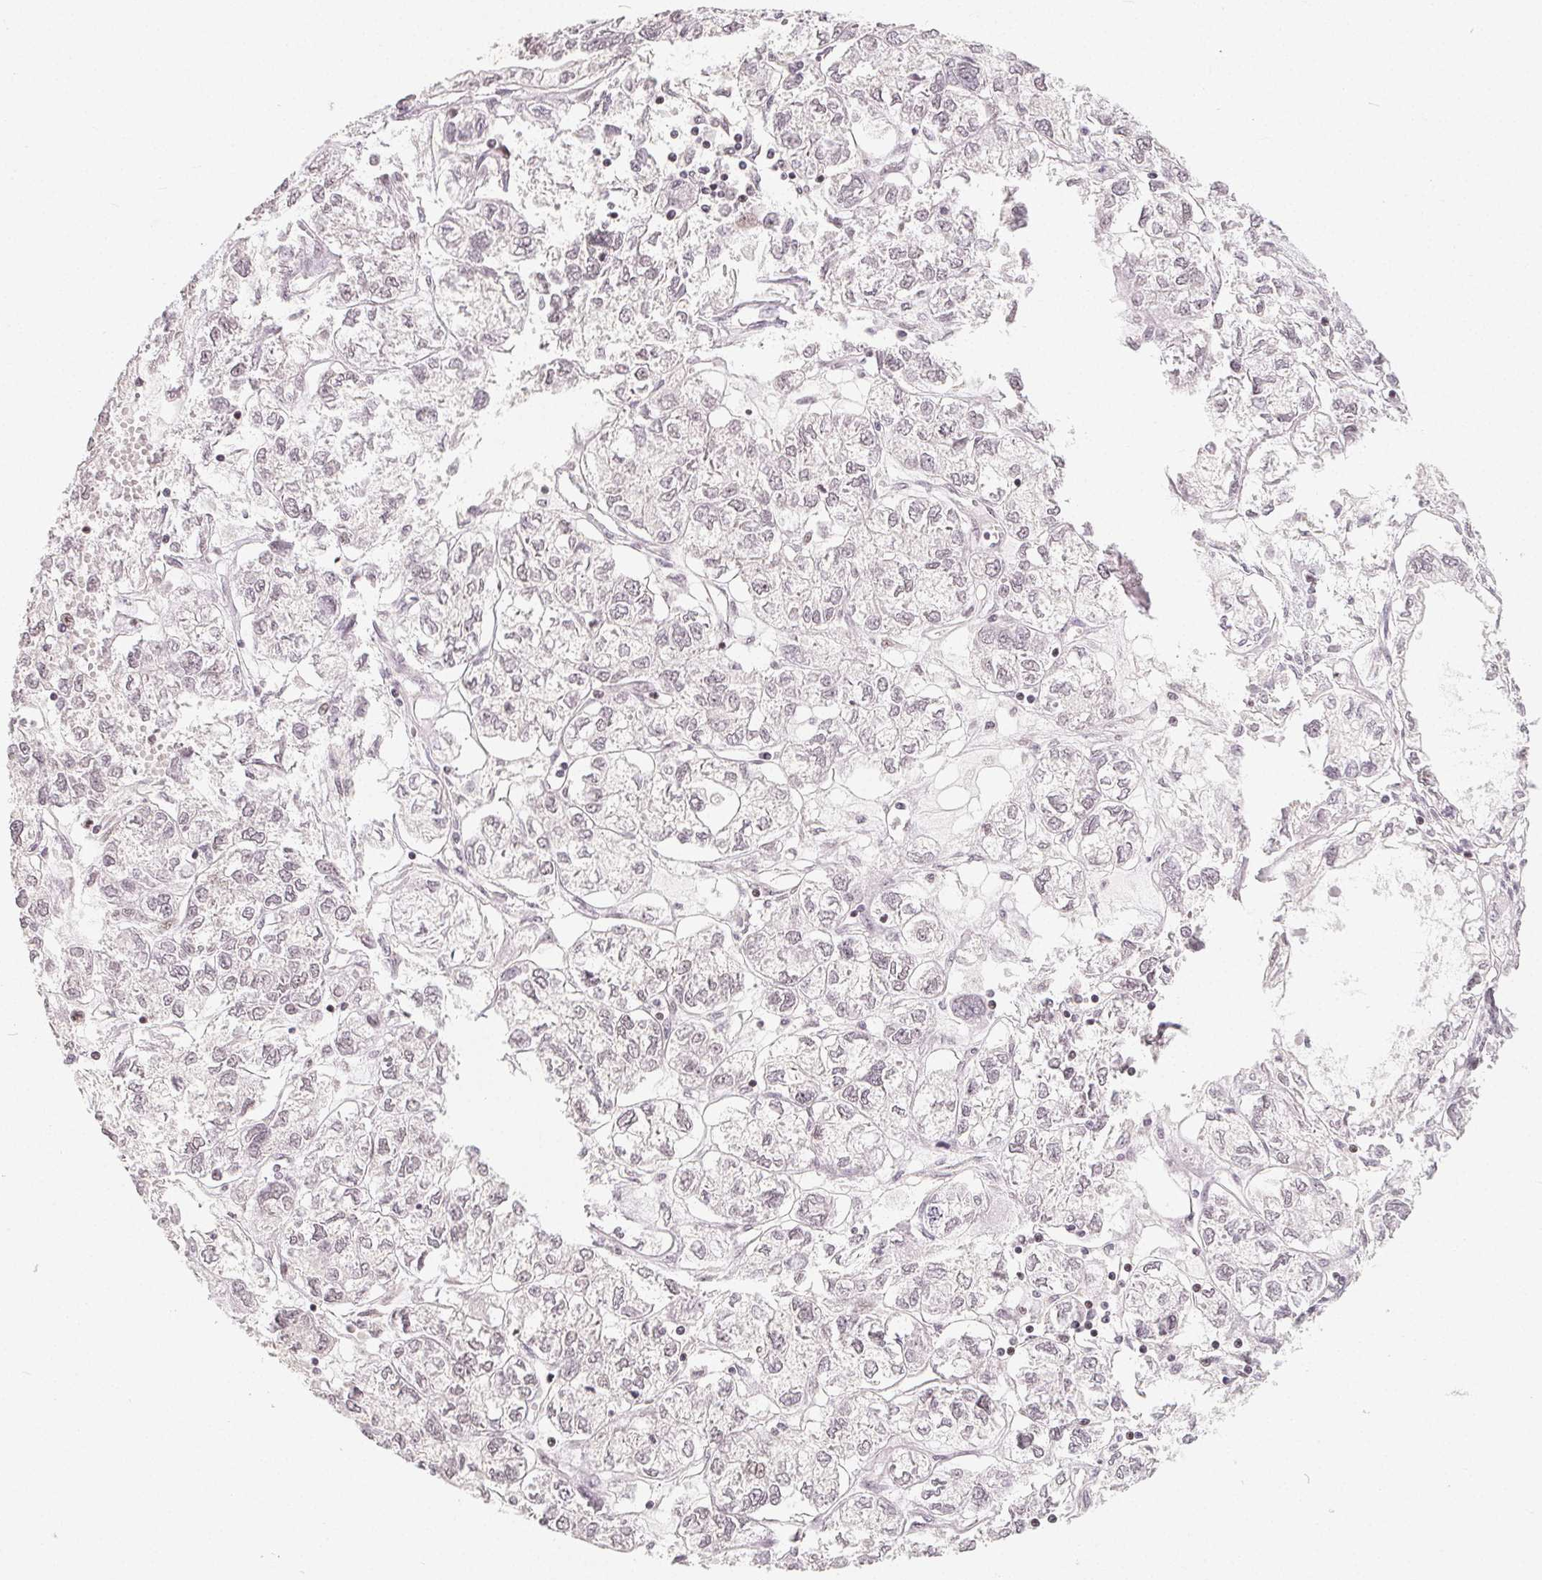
{"staining": {"intensity": "negative", "quantity": "none", "location": "none"}, "tissue": "ovarian cancer", "cell_type": "Tumor cells", "image_type": "cancer", "snomed": [{"axis": "morphology", "description": "Carcinoma, endometroid"}, {"axis": "topography", "description": "Ovary"}], "caption": "DAB immunohistochemical staining of human endometroid carcinoma (ovarian) exhibits no significant positivity in tumor cells.", "gene": "CCDC138", "patient": {"sex": "female", "age": 64}}